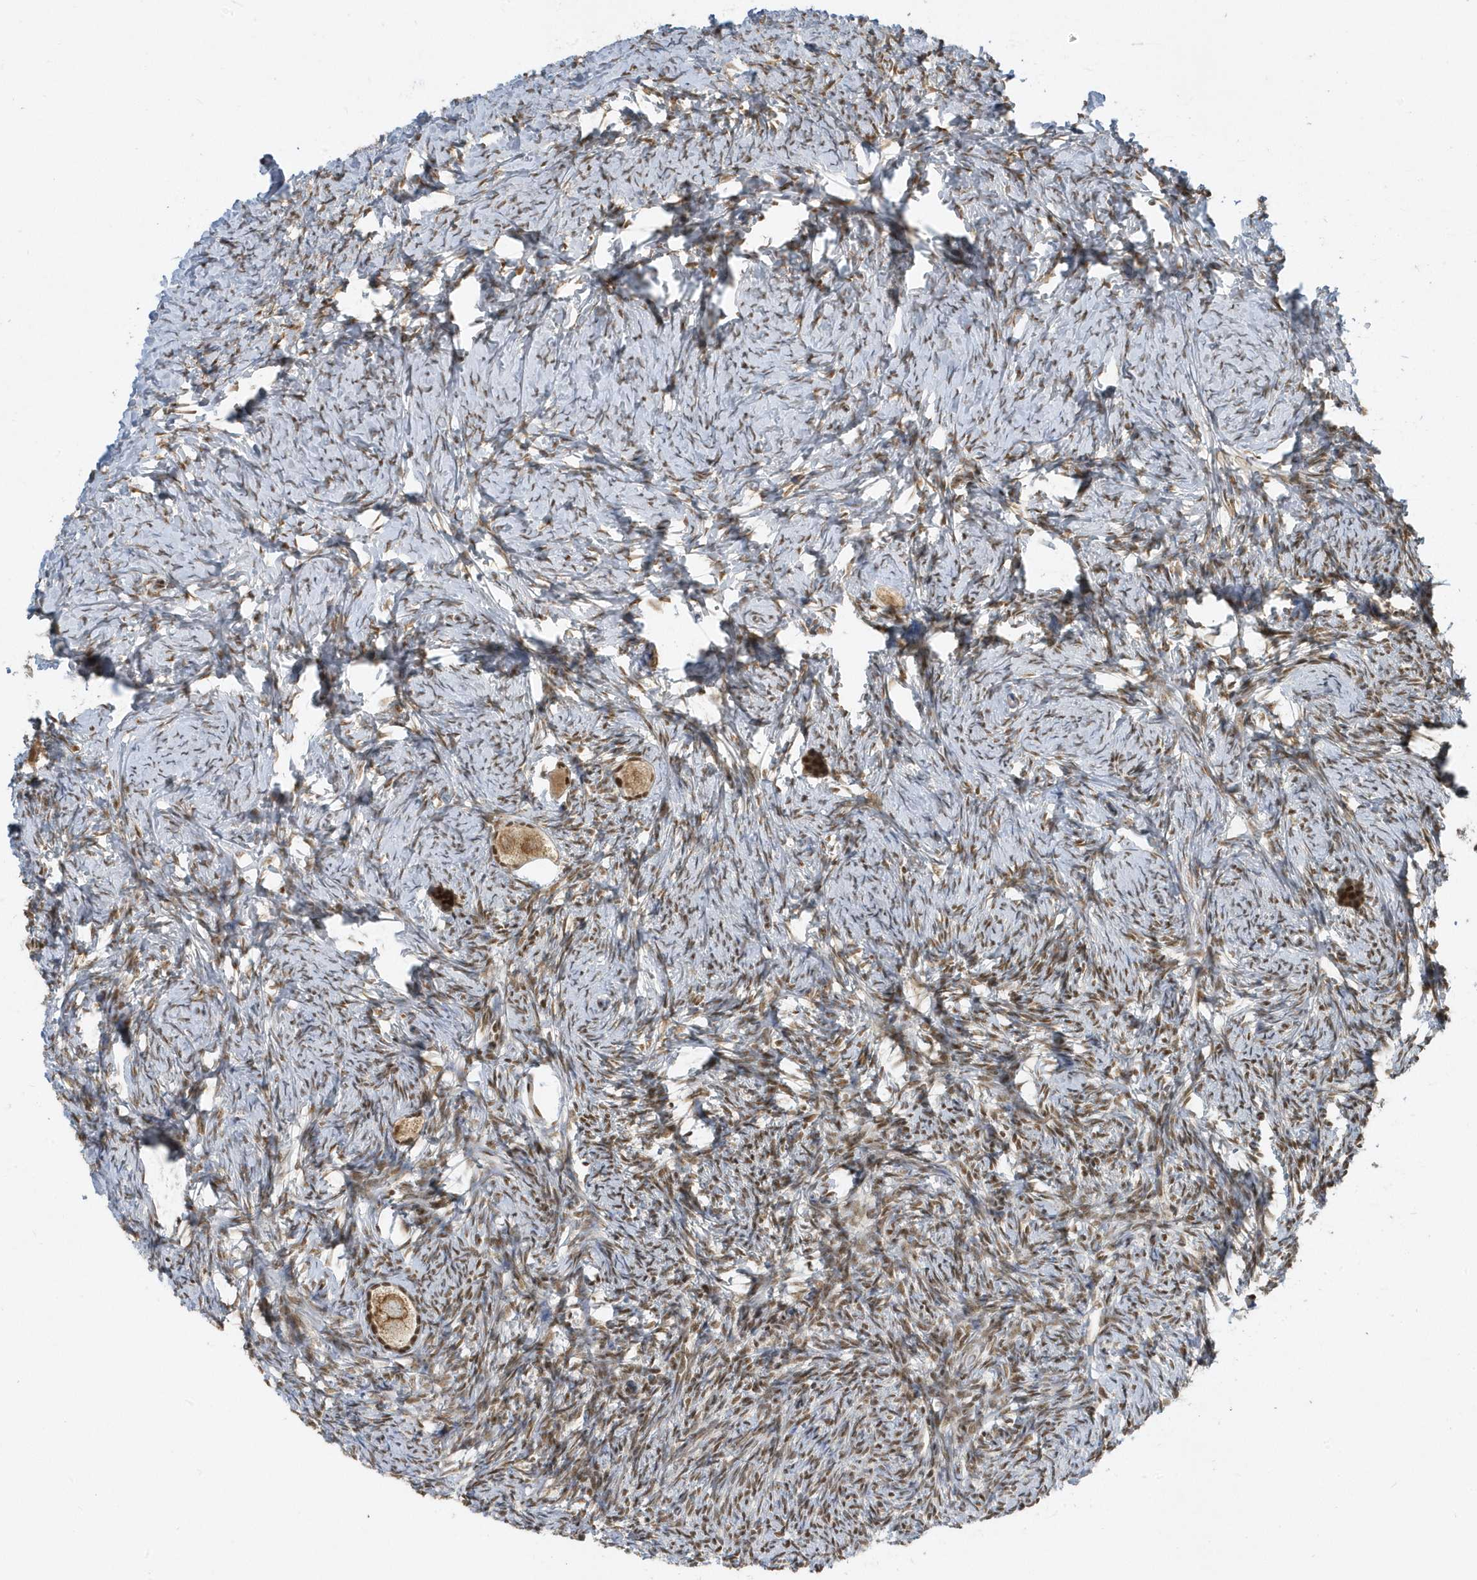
{"staining": {"intensity": "moderate", "quantity": ">75%", "location": "cytoplasmic/membranous,nuclear"}, "tissue": "ovary", "cell_type": "Follicle cells", "image_type": "normal", "snomed": [{"axis": "morphology", "description": "Normal tissue, NOS"}, {"axis": "topography", "description": "Ovary"}], "caption": "Moderate cytoplasmic/membranous,nuclear expression is appreciated in about >75% of follicle cells in unremarkable ovary. The staining was performed using DAB (3,3'-diaminobenzidine), with brown indicating positive protein expression. Nuclei are stained blue with hematoxylin.", "gene": "ZNF740", "patient": {"sex": "female", "age": 27}}